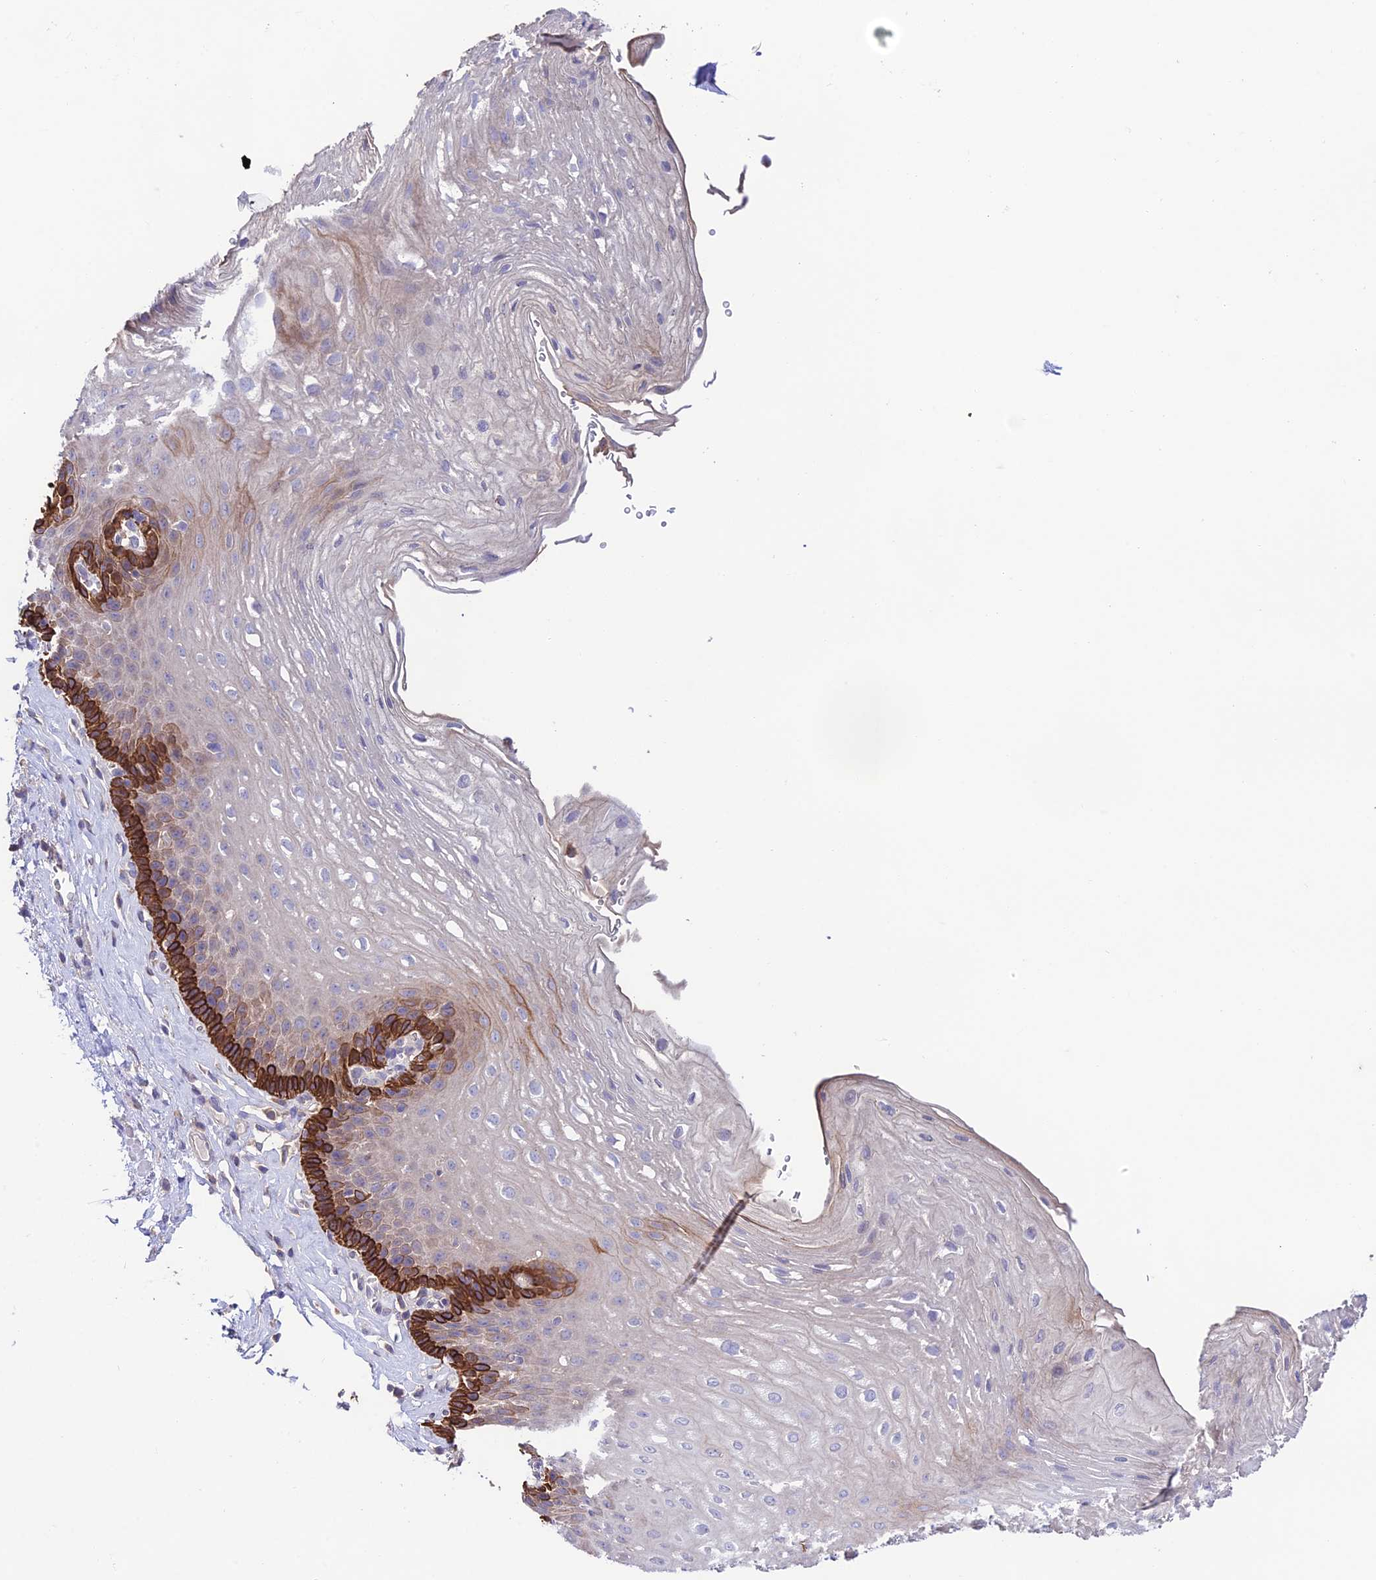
{"staining": {"intensity": "strong", "quantity": "25%-75%", "location": "cytoplasmic/membranous"}, "tissue": "esophagus", "cell_type": "Squamous epithelial cells", "image_type": "normal", "snomed": [{"axis": "morphology", "description": "Normal tissue, NOS"}, {"axis": "topography", "description": "Esophagus"}], "caption": "An IHC photomicrograph of benign tissue is shown. Protein staining in brown highlights strong cytoplasmic/membranous positivity in esophagus within squamous epithelial cells.", "gene": "BRME1", "patient": {"sex": "female", "age": 66}}